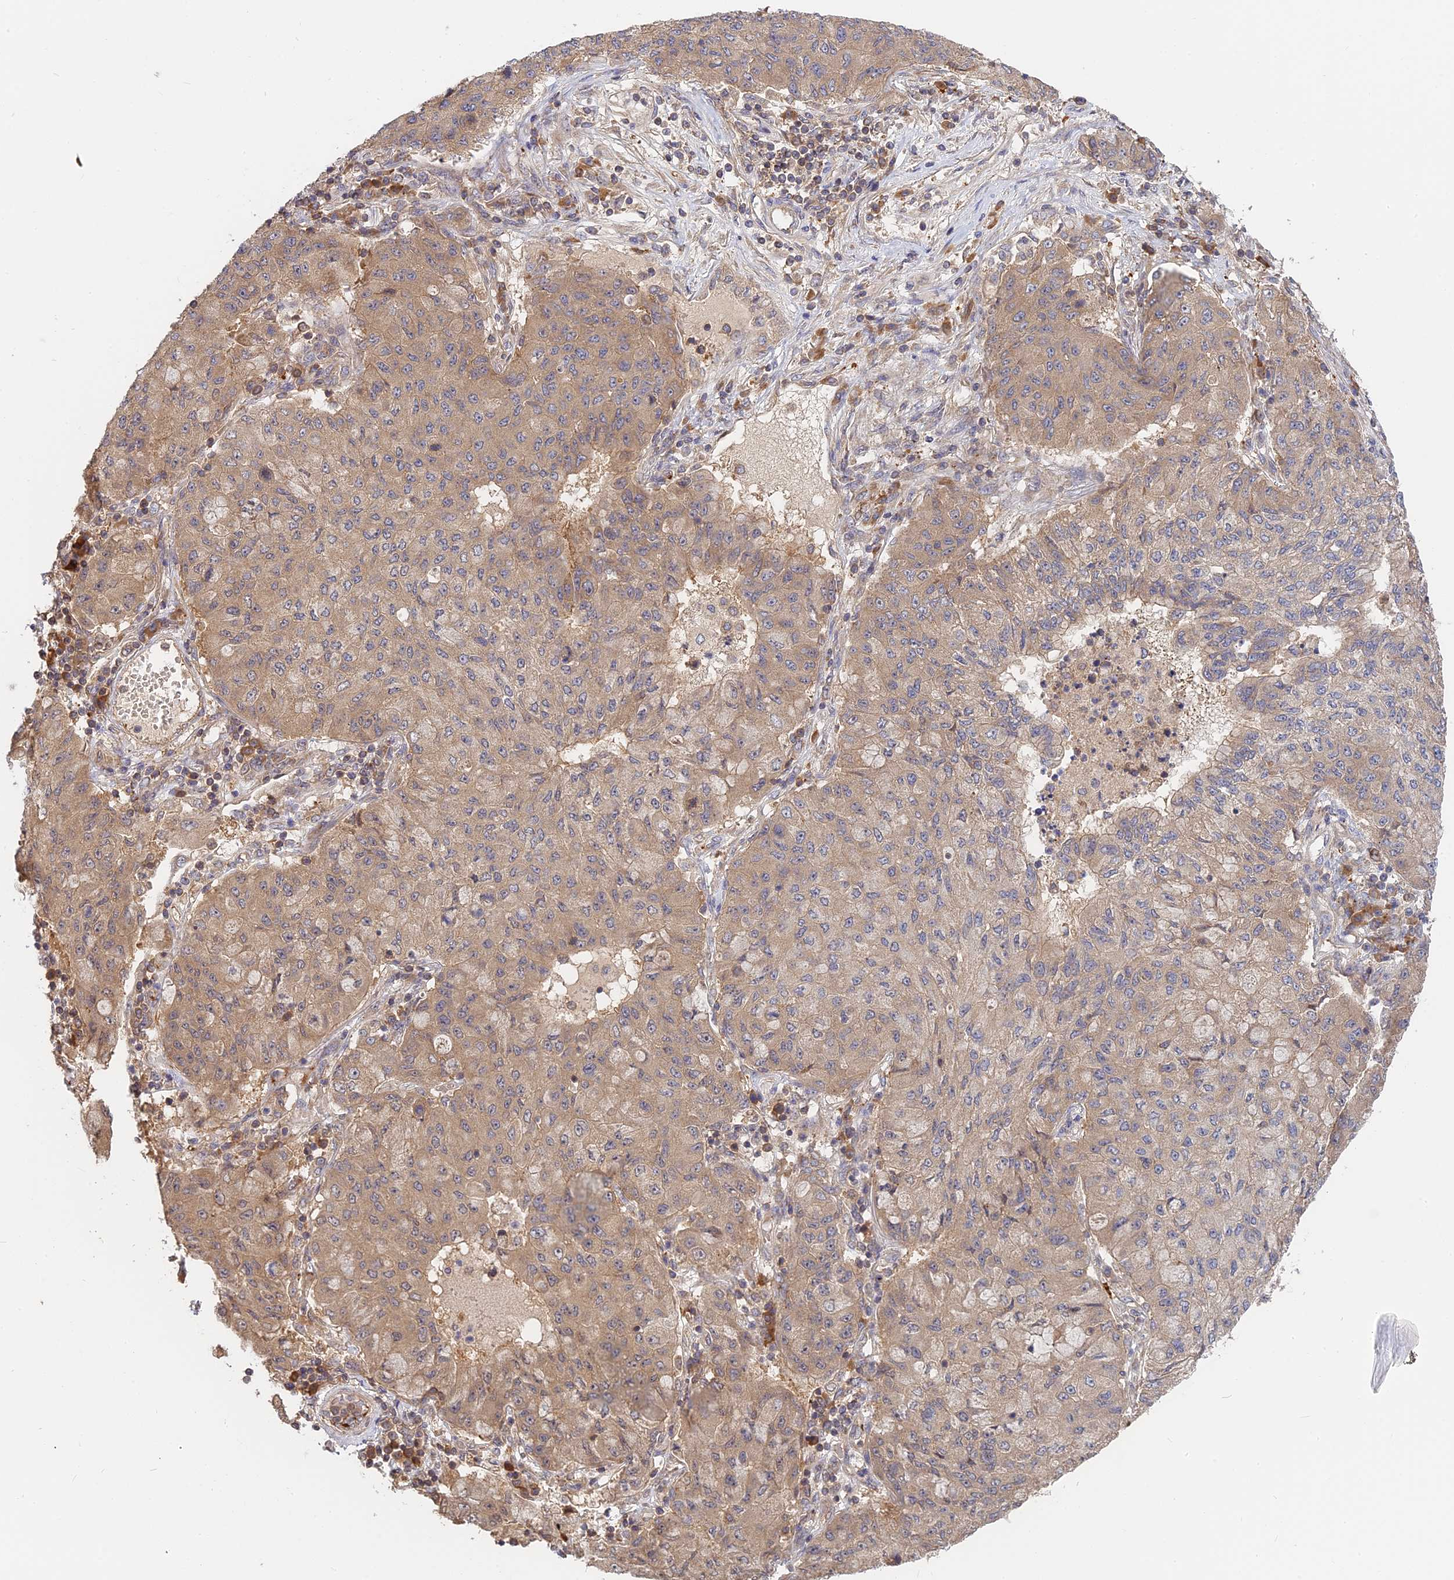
{"staining": {"intensity": "weak", "quantity": ">75%", "location": "cytoplasmic/membranous"}, "tissue": "lung cancer", "cell_type": "Tumor cells", "image_type": "cancer", "snomed": [{"axis": "morphology", "description": "Squamous cell carcinoma, NOS"}, {"axis": "topography", "description": "Lung"}], "caption": "Brown immunohistochemical staining in human lung cancer (squamous cell carcinoma) displays weak cytoplasmic/membranous positivity in approximately >75% of tumor cells. (Stains: DAB (3,3'-diaminobenzidine) in brown, nuclei in blue, Microscopy: brightfield microscopy at high magnification).", "gene": "IL21R", "patient": {"sex": "male", "age": 74}}